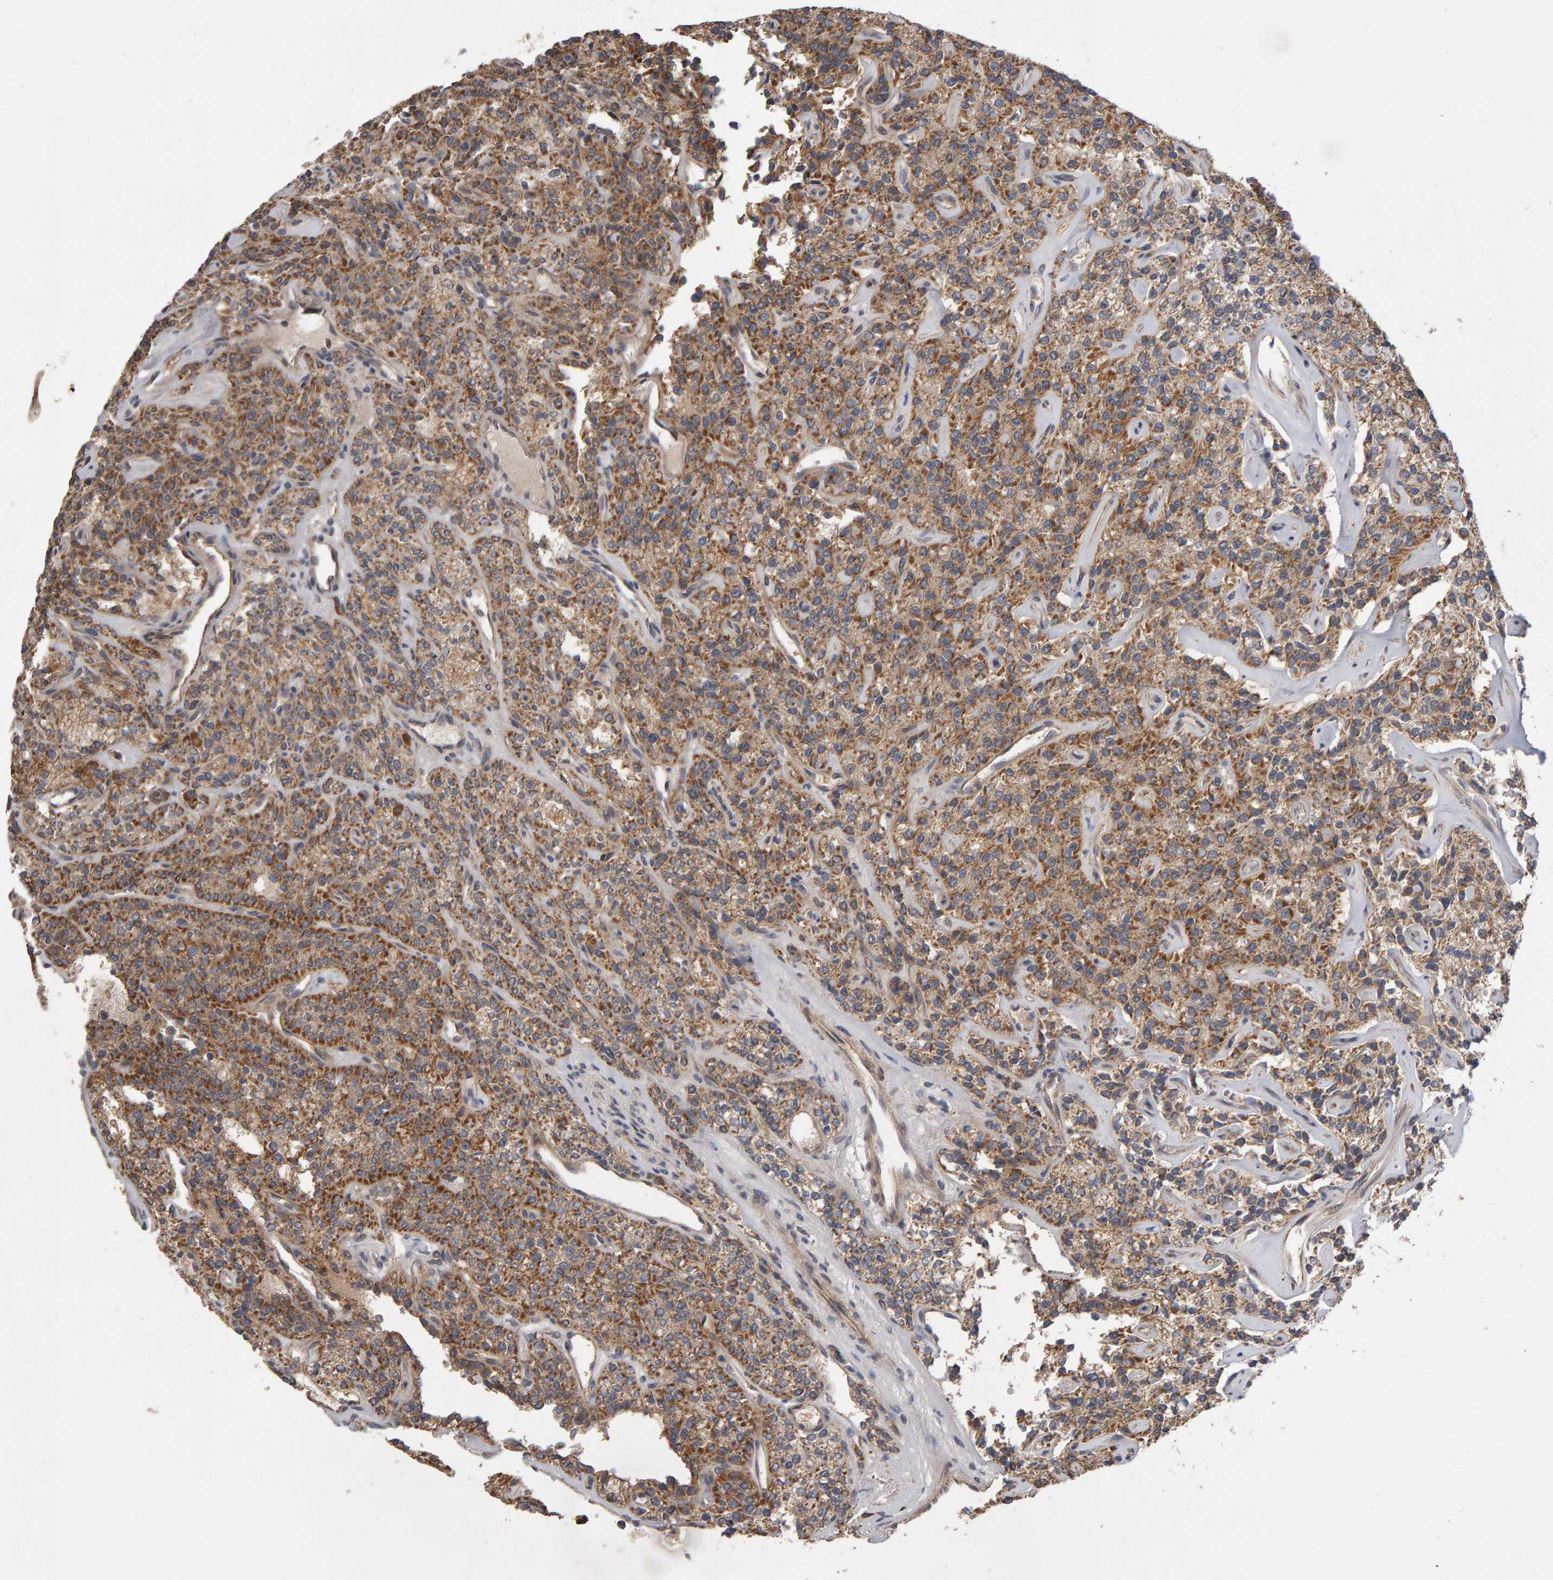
{"staining": {"intensity": "moderate", "quantity": ">75%", "location": "cytoplasmic/membranous"}, "tissue": "parathyroid gland", "cell_type": "Glandular cells", "image_type": "normal", "snomed": [{"axis": "morphology", "description": "Normal tissue, NOS"}, {"axis": "topography", "description": "Parathyroid gland"}], "caption": "Parathyroid gland stained for a protein displays moderate cytoplasmic/membranous positivity in glandular cells. (DAB IHC with brightfield microscopy, high magnification).", "gene": "PGS1", "patient": {"sex": "male", "age": 46}}